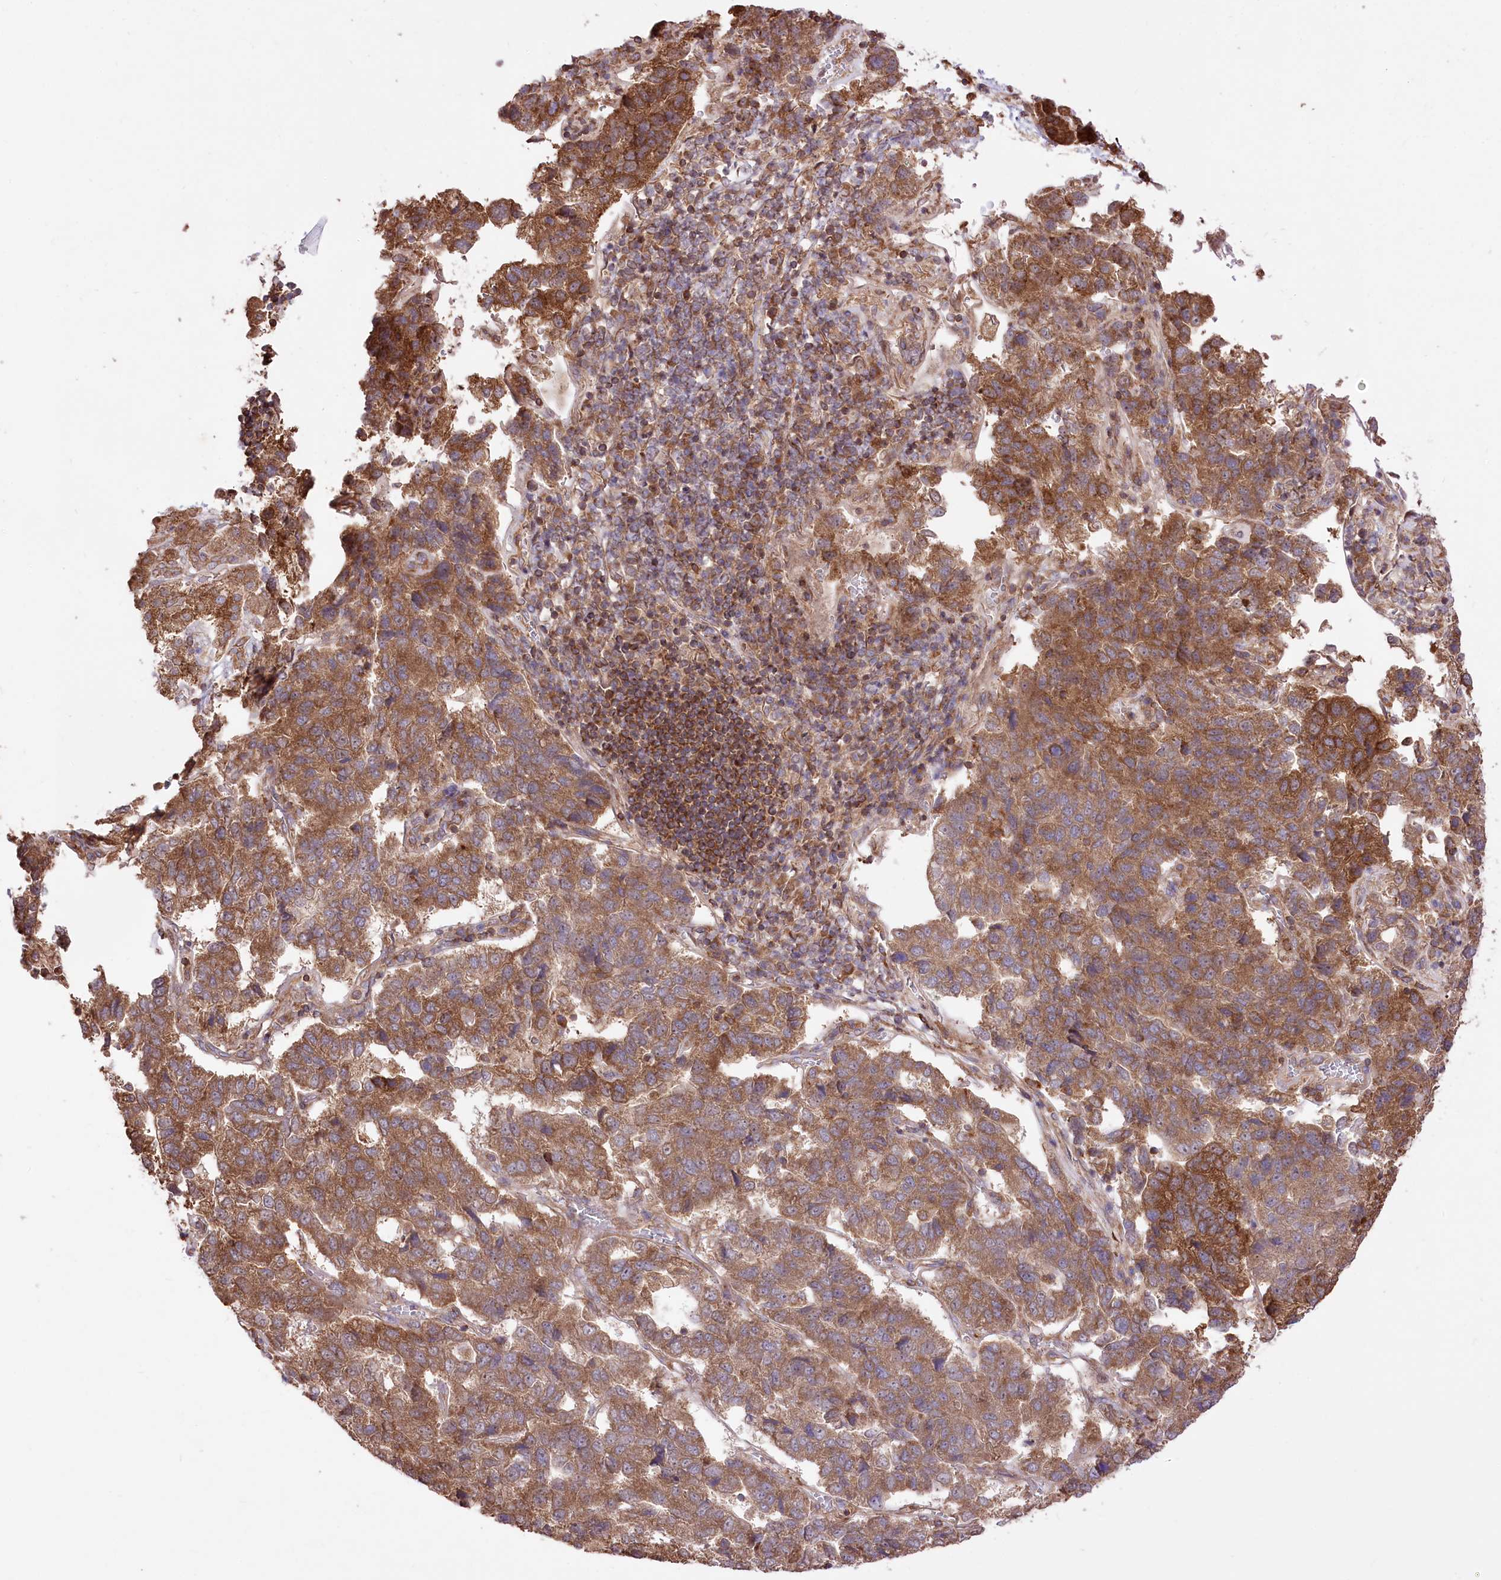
{"staining": {"intensity": "moderate", "quantity": ">75%", "location": "cytoplasmic/membranous"}, "tissue": "pancreatic cancer", "cell_type": "Tumor cells", "image_type": "cancer", "snomed": [{"axis": "morphology", "description": "Adenocarcinoma, NOS"}, {"axis": "topography", "description": "Pancreas"}], "caption": "Tumor cells show medium levels of moderate cytoplasmic/membranous expression in about >75% of cells in pancreatic cancer. (brown staining indicates protein expression, while blue staining denotes nuclei).", "gene": "XYLB", "patient": {"sex": "female", "age": 61}}